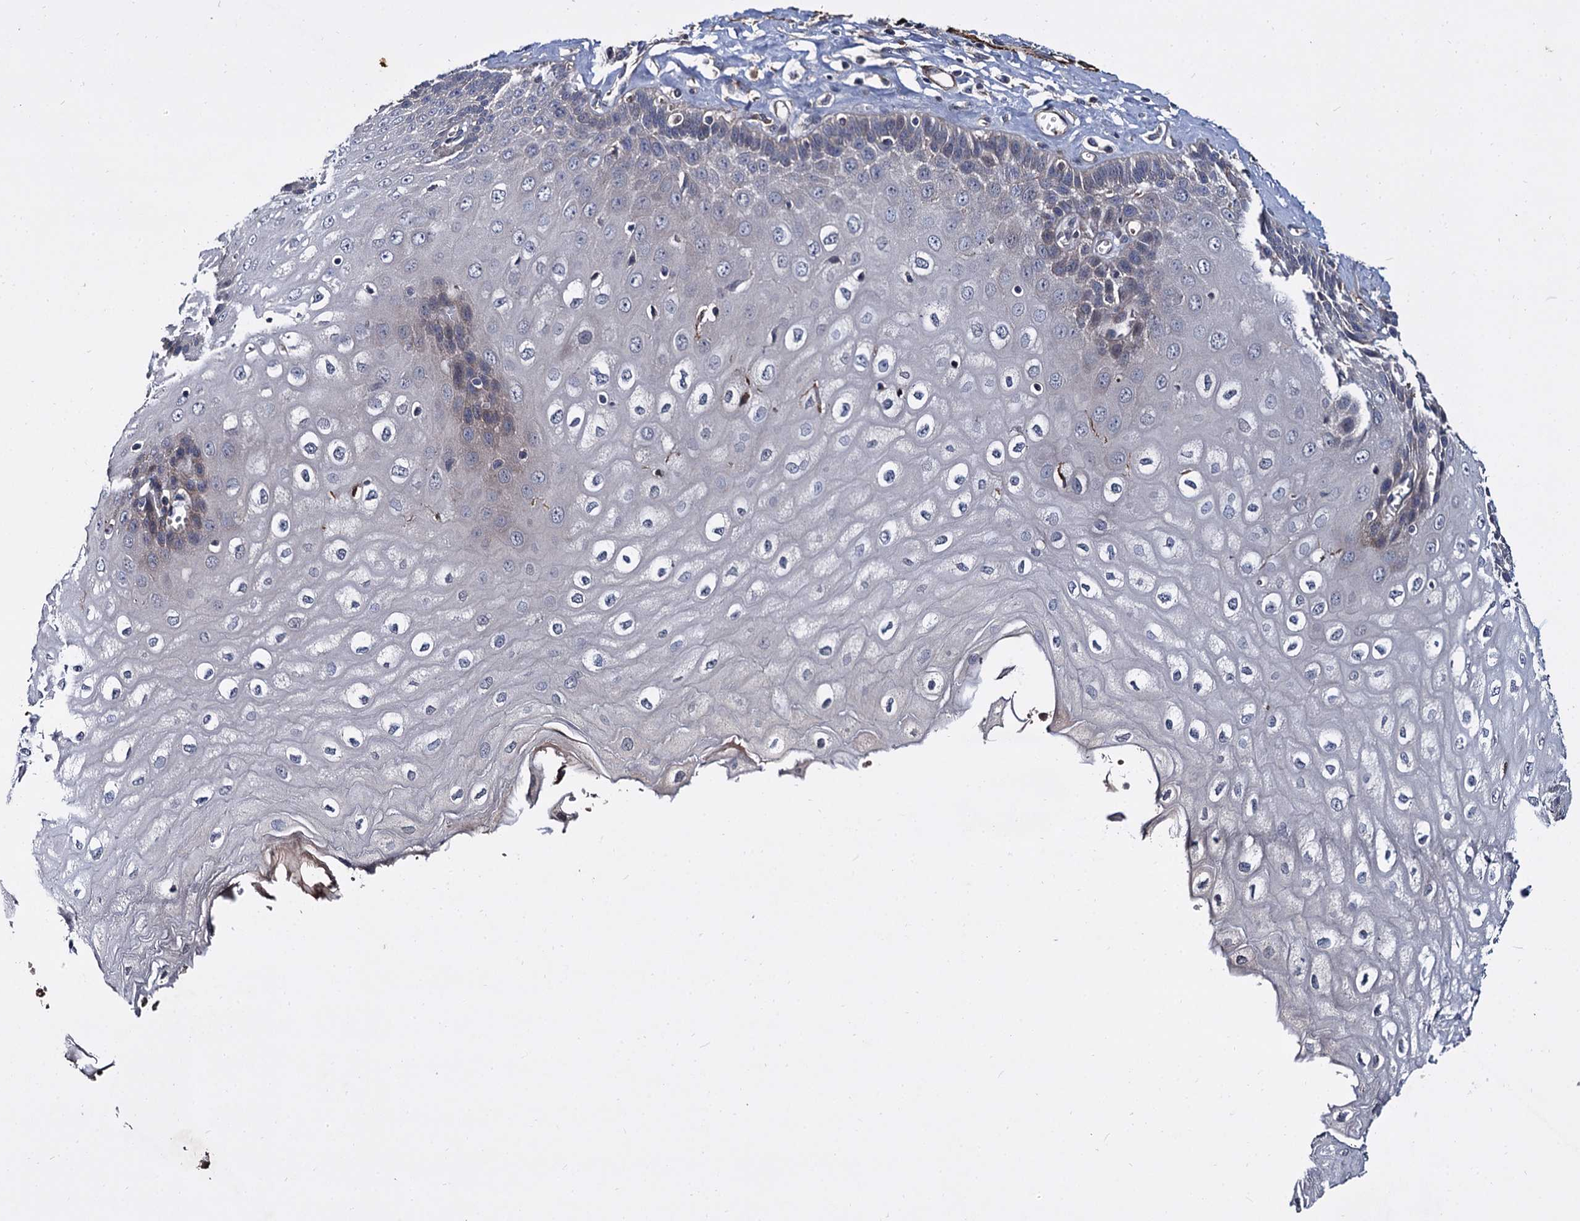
{"staining": {"intensity": "negative", "quantity": "none", "location": "none"}, "tissue": "esophagus", "cell_type": "Squamous epithelial cells", "image_type": "normal", "snomed": [{"axis": "morphology", "description": "Normal tissue, NOS"}, {"axis": "topography", "description": "Esophagus"}], "caption": "This is an immunohistochemistry (IHC) image of unremarkable human esophagus. There is no positivity in squamous epithelial cells.", "gene": "ISM2", "patient": {"sex": "male", "age": 60}}